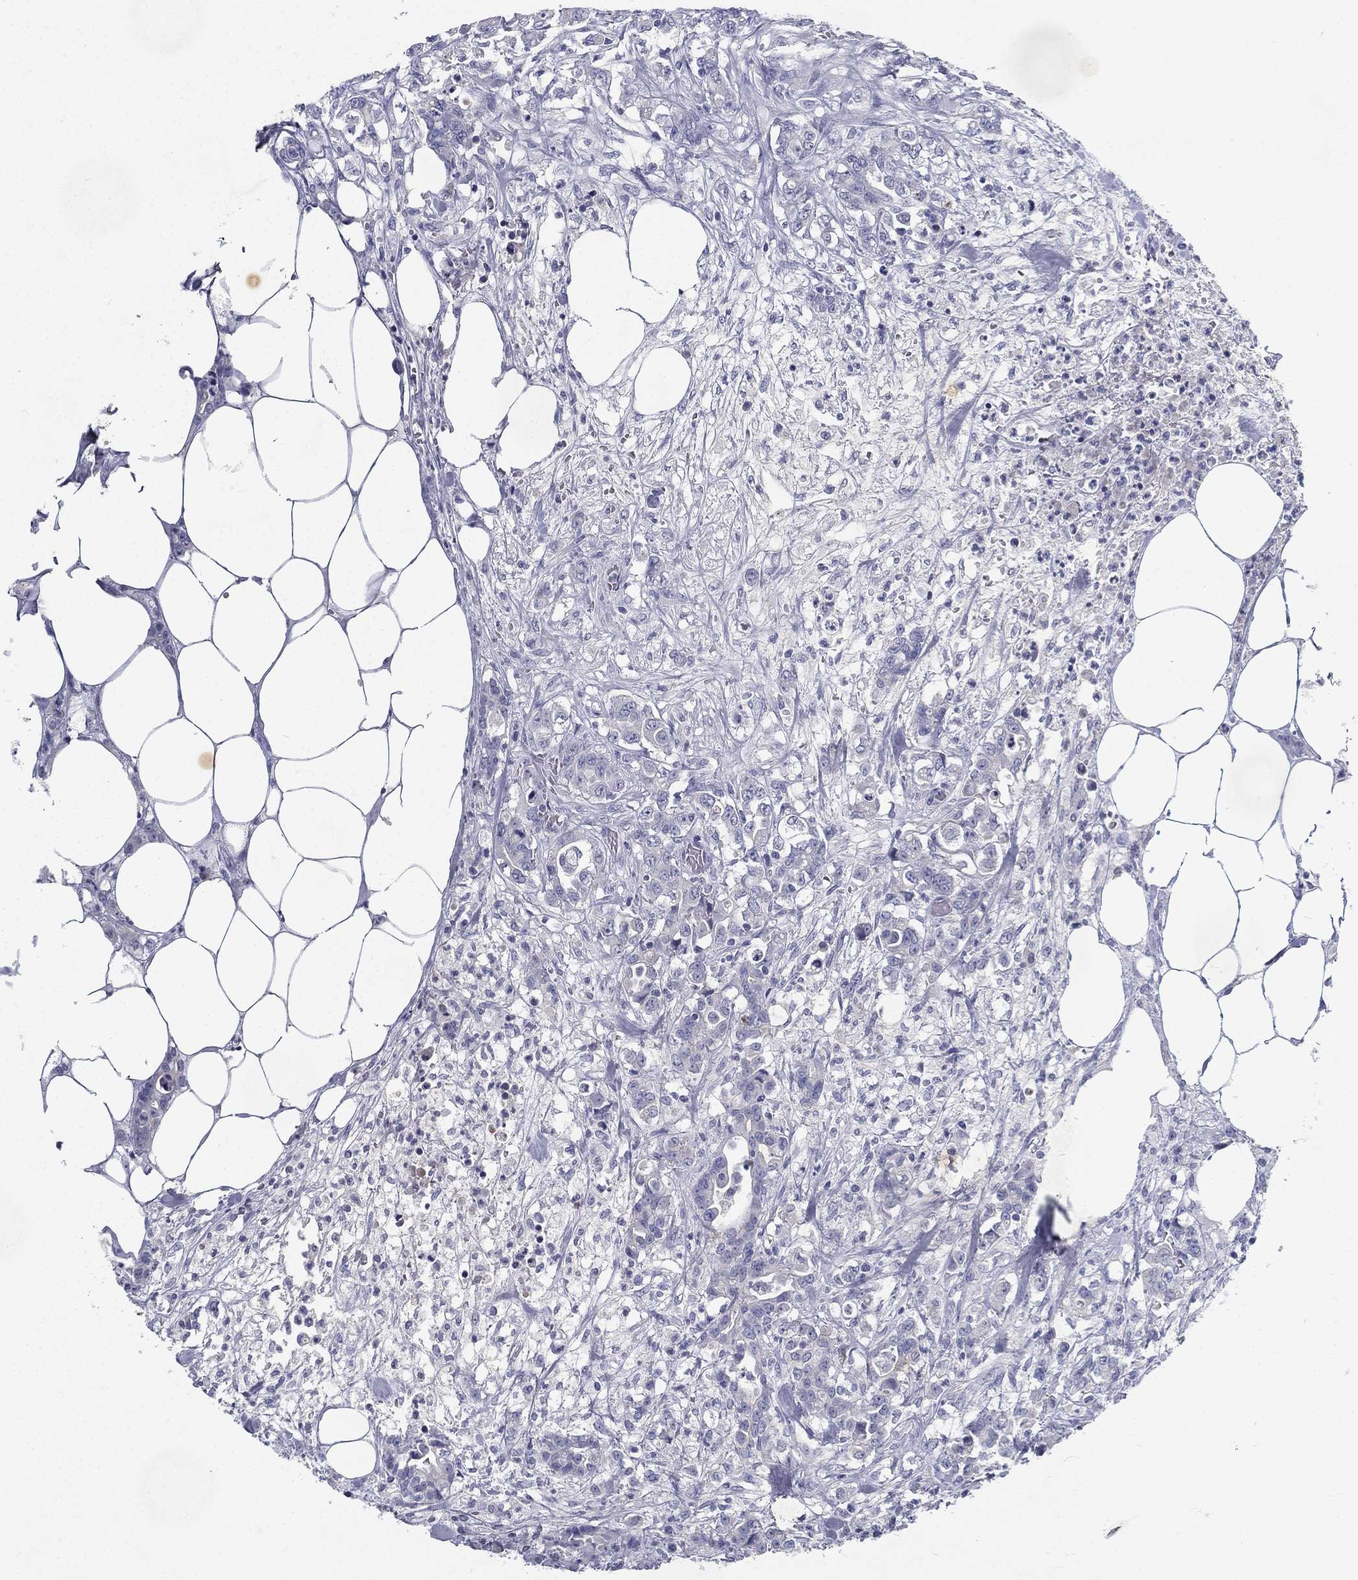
{"staining": {"intensity": "negative", "quantity": "none", "location": "none"}, "tissue": "colorectal cancer", "cell_type": "Tumor cells", "image_type": "cancer", "snomed": [{"axis": "morphology", "description": "Adenocarcinoma, NOS"}, {"axis": "topography", "description": "Colon"}], "caption": "Histopathology image shows no significant protein expression in tumor cells of colorectal cancer (adenocarcinoma). (DAB immunohistochemistry (IHC) visualized using brightfield microscopy, high magnification).", "gene": "RGS13", "patient": {"sex": "female", "age": 69}}